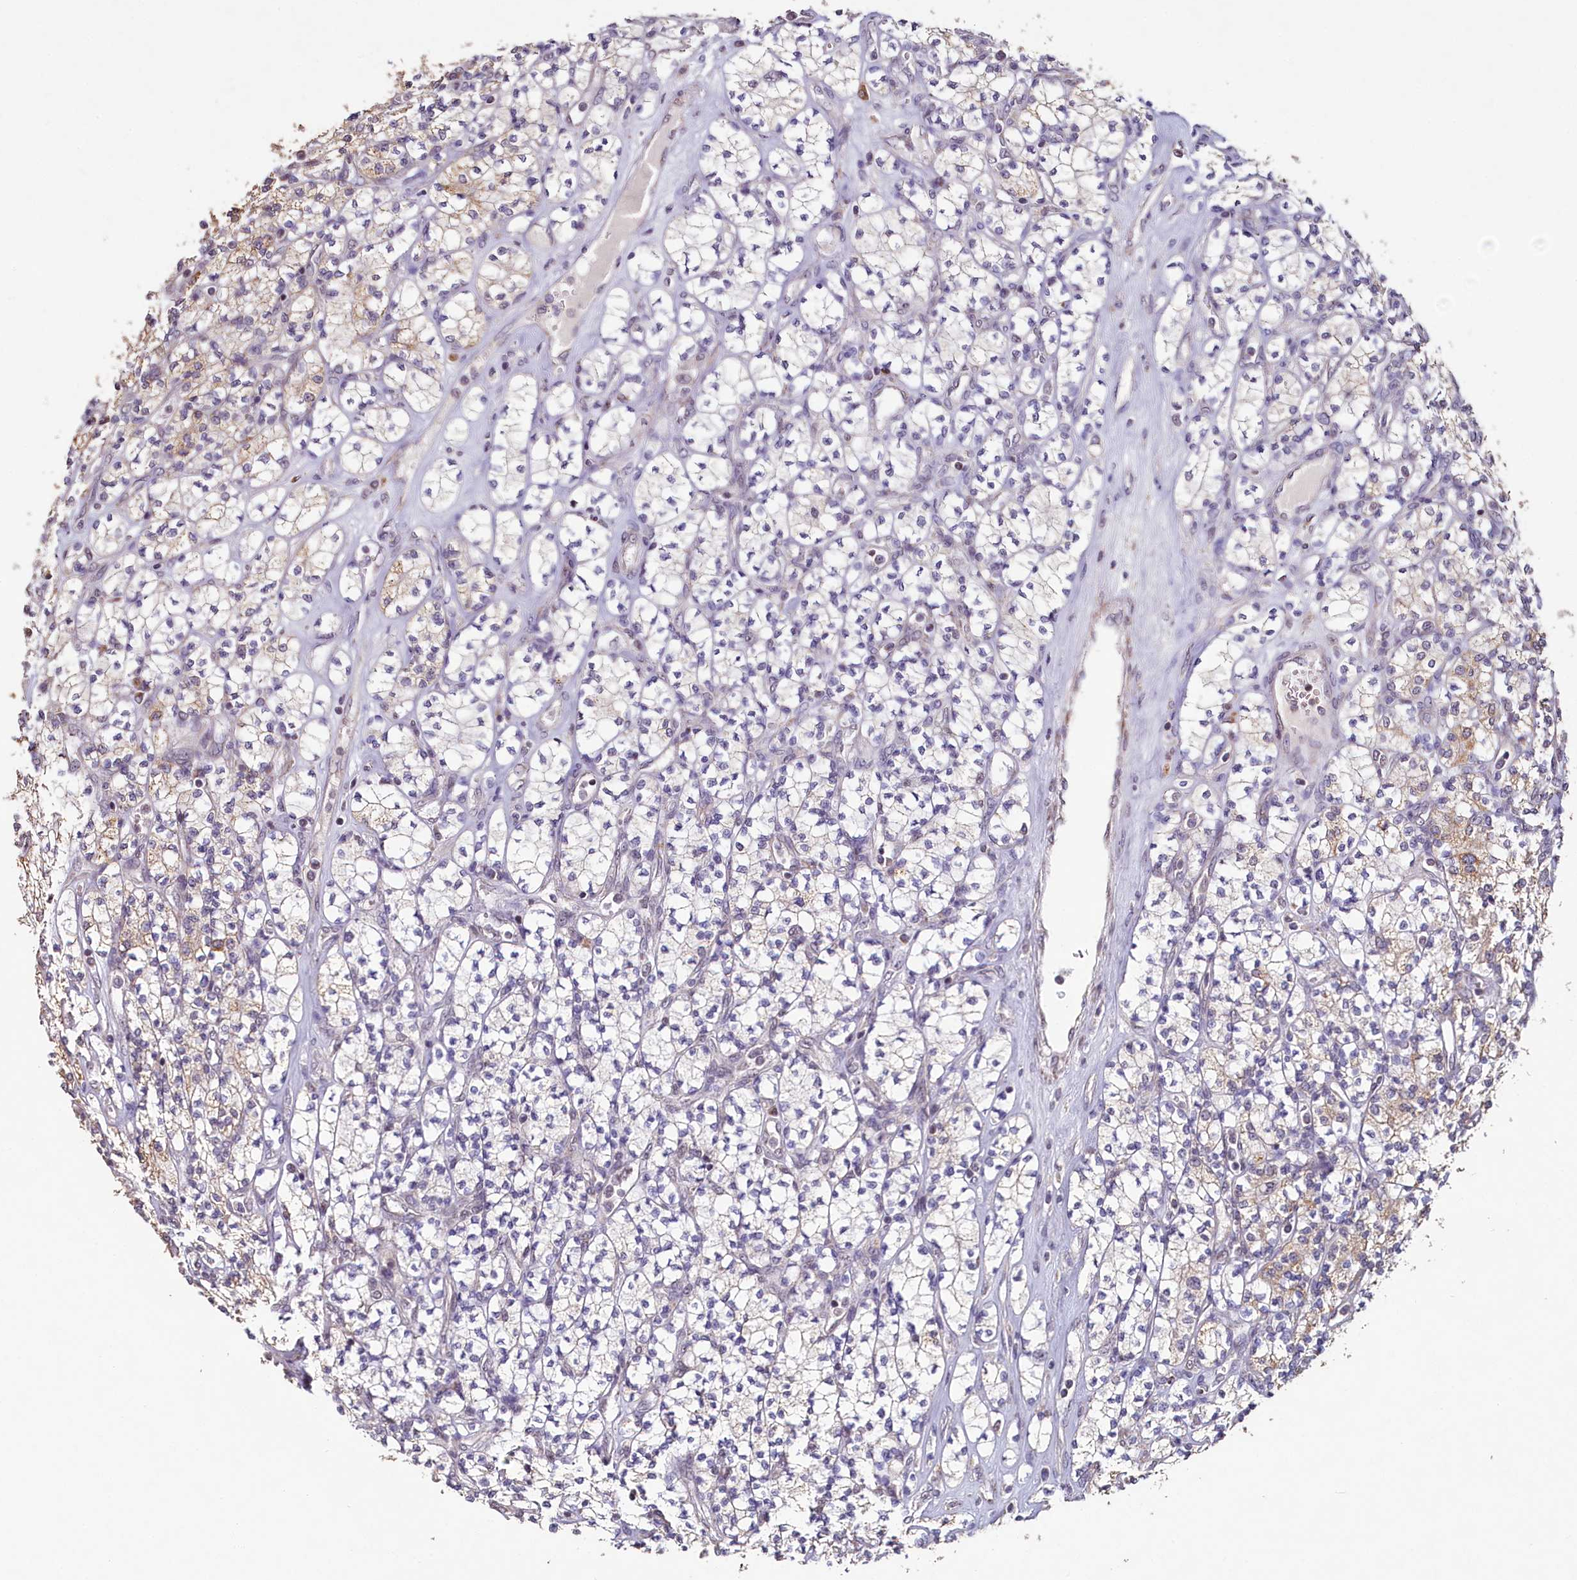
{"staining": {"intensity": "moderate", "quantity": "<25%", "location": "cytoplasmic/membranous"}, "tissue": "renal cancer", "cell_type": "Tumor cells", "image_type": "cancer", "snomed": [{"axis": "morphology", "description": "Adenocarcinoma, NOS"}, {"axis": "topography", "description": "Kidney"}], "caption": "Moderate cytoplasmic/membranous protein positivity is identified in about <25% of tumor cells in renal cancer. Immunohistochemistry stains the protein in brown and the nuclei are stained blue.", "gene": "PDE6D", "patient": {"sex": "male", "age": 77}}